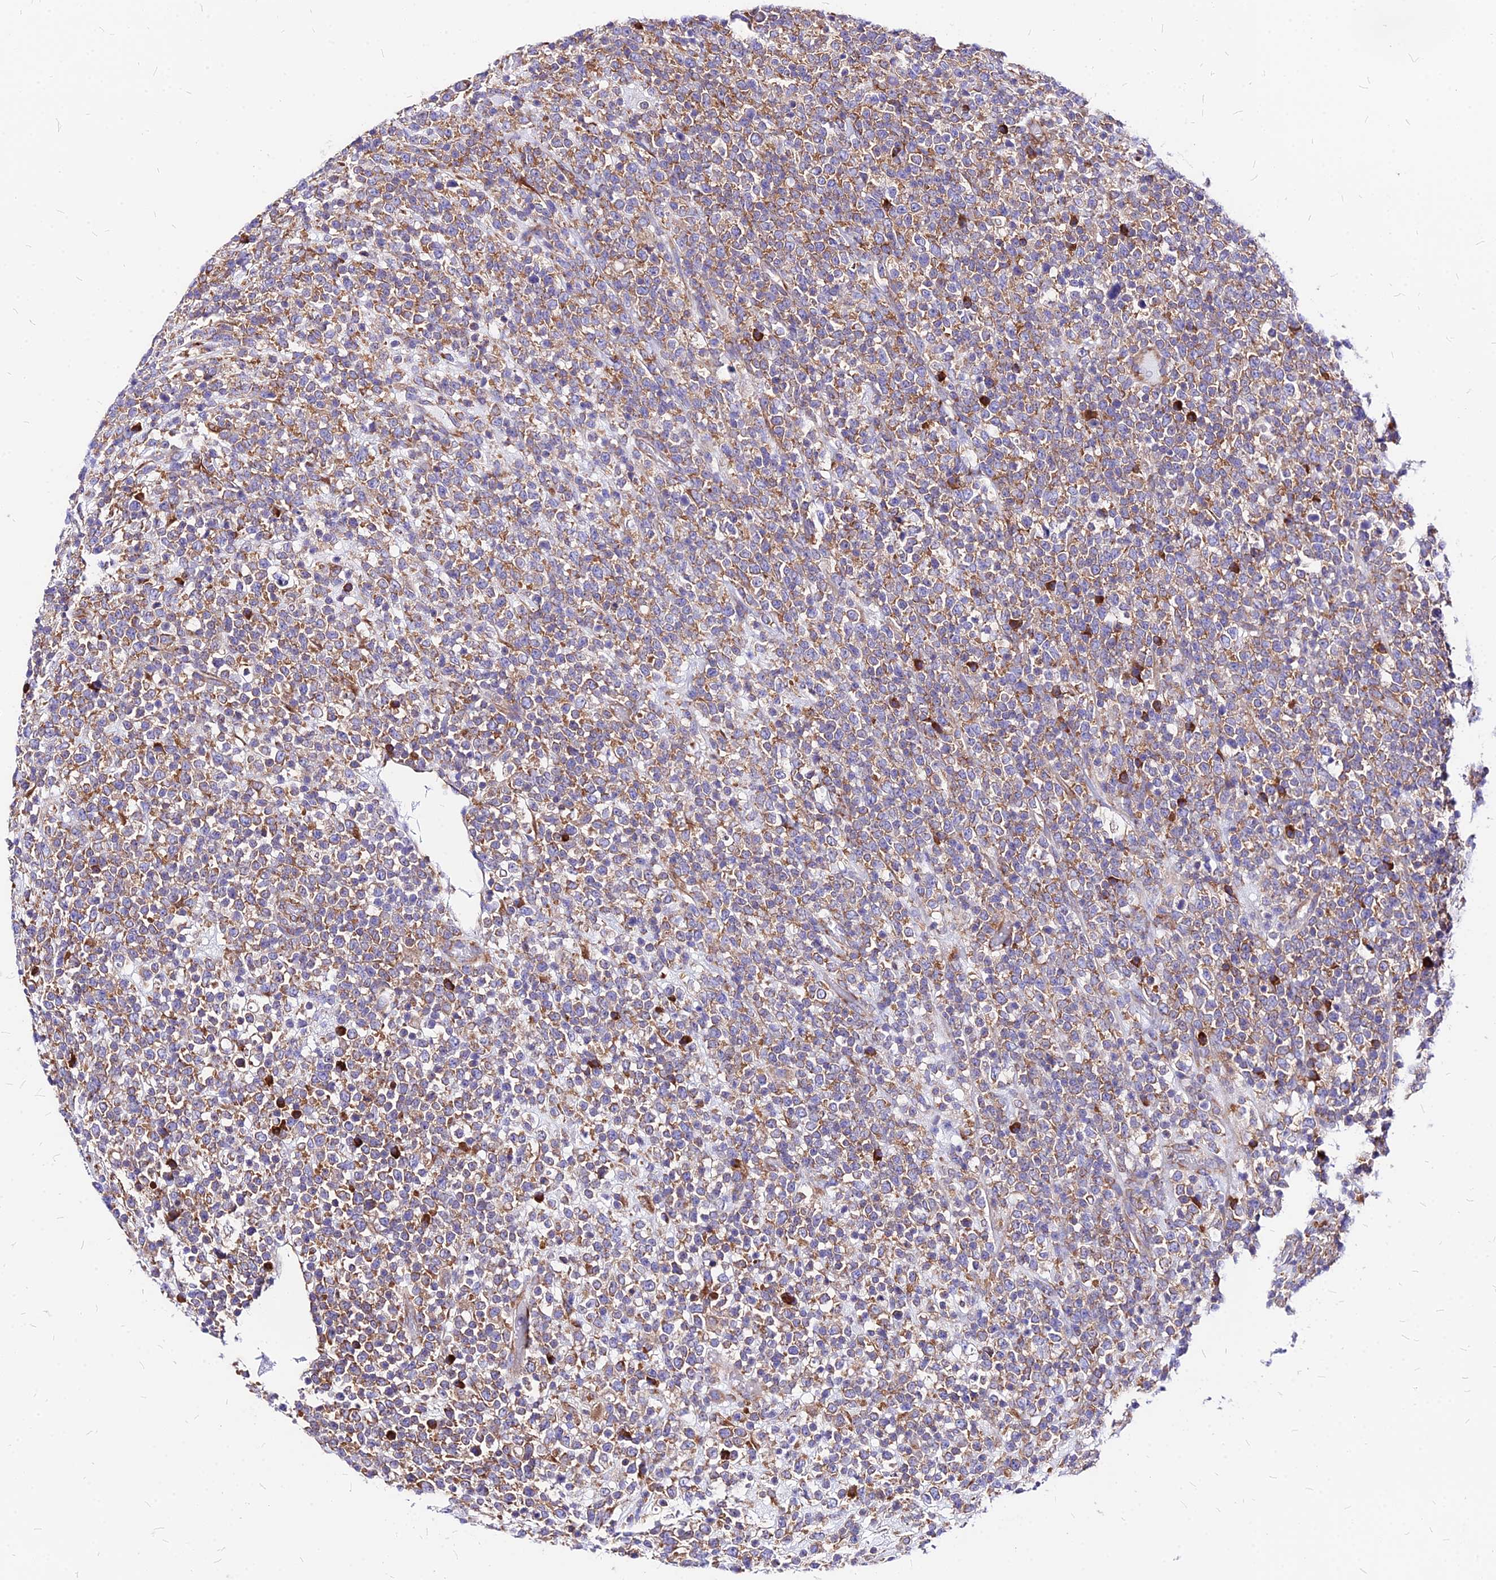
{"staining": {"intensity": "weak", "quantity": "25%-75%", "location": "cytoplasmic/membranous"}, "tissue": "lymphoma", "cell_type": "Tumor cells", "image_type": "cancer", "snomed": [{"axis": "morphology", "description": "Malignant lymphoma, non-Hodgkin's type, High grade"}, {"axis": "topography", "description": "Colon"}], "caption": "Immunohistochemistry (IHC) (DAB) staining of human lymphoma displays weak cytoplasmic/membranous protein staining in approximately 25%-75% of tumor cells. The protein is stained brown, and the nuclei are stained in blue (DAB IHC with brightfield microscopy, high magnification).", "gene": "RPL19", "patient": {"sex": "female", "age": 53}}